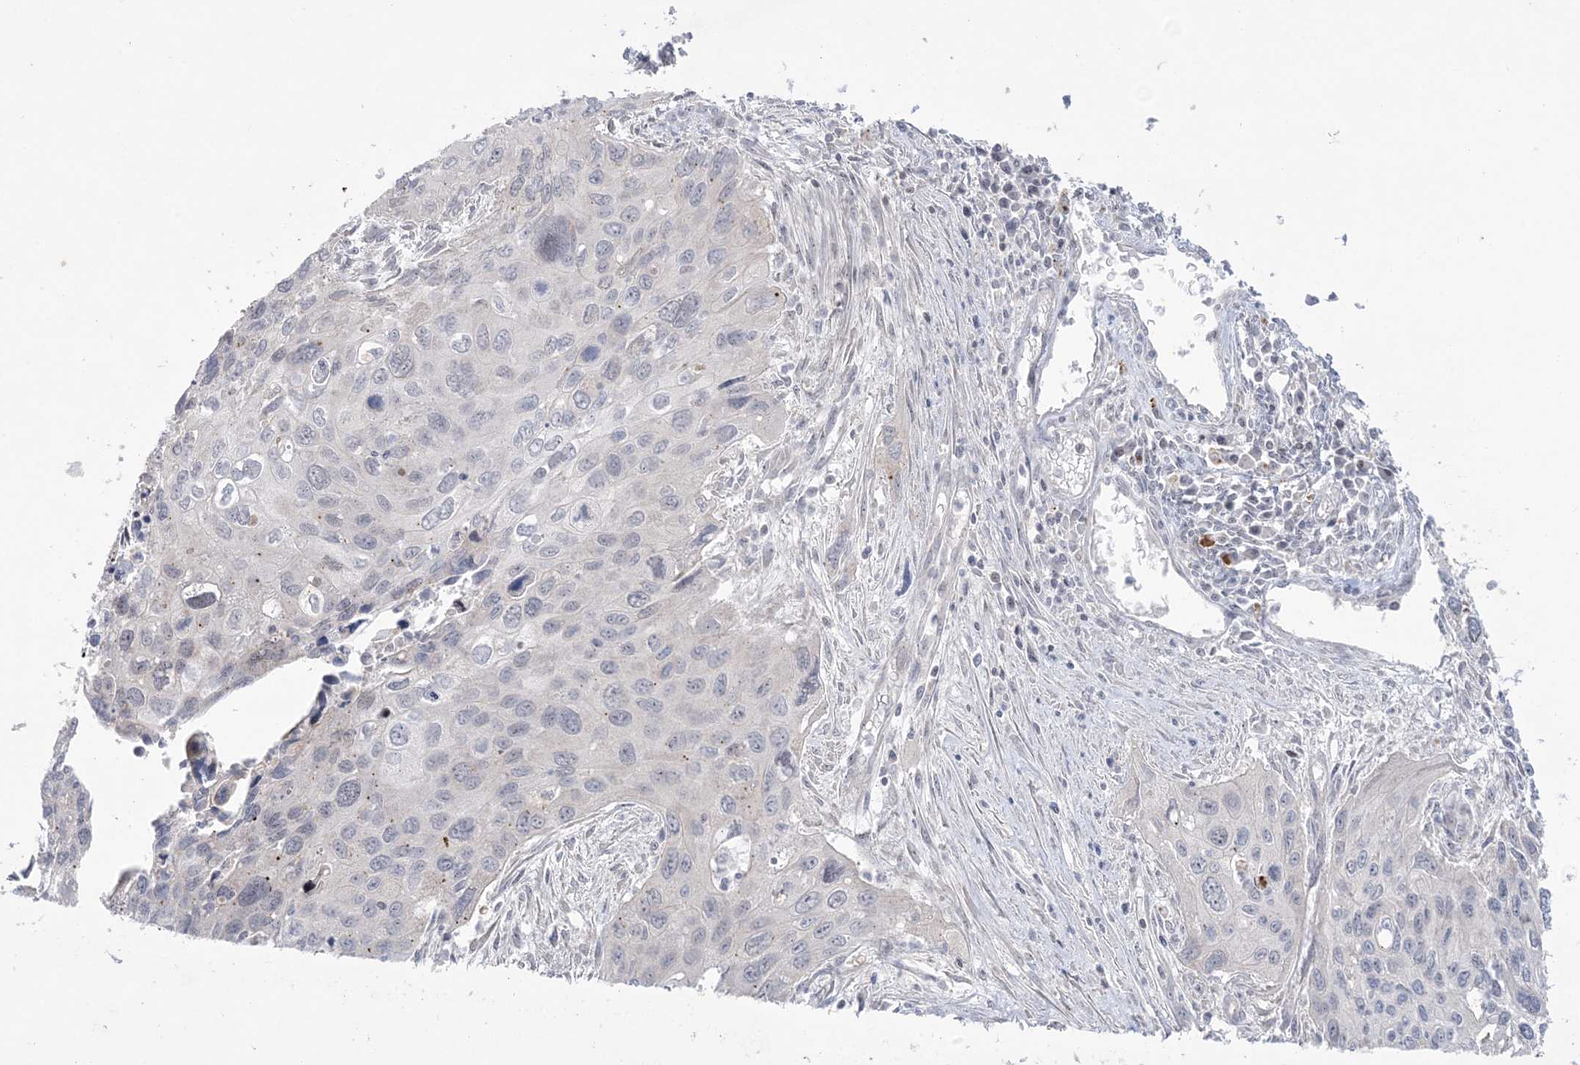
{"staining": {"intensity": "negative", "quantity": "none", "location": "none"}, "tissue": "cervical cancer", "cell_type": "Tumor cells", "image_type": "cancer", "snomed": [{"axis": "morphology", "description": "Squamous cell carcinoma, NOS"}, {"axis": "topography", "description": "Cervix"}], "caption": "Immunohistochemical staining of human cervical cancer exhibits no significant staining in tumor cells.", "gene": "SH3BP4", "patient": {"sex": "female", "age": 55}}